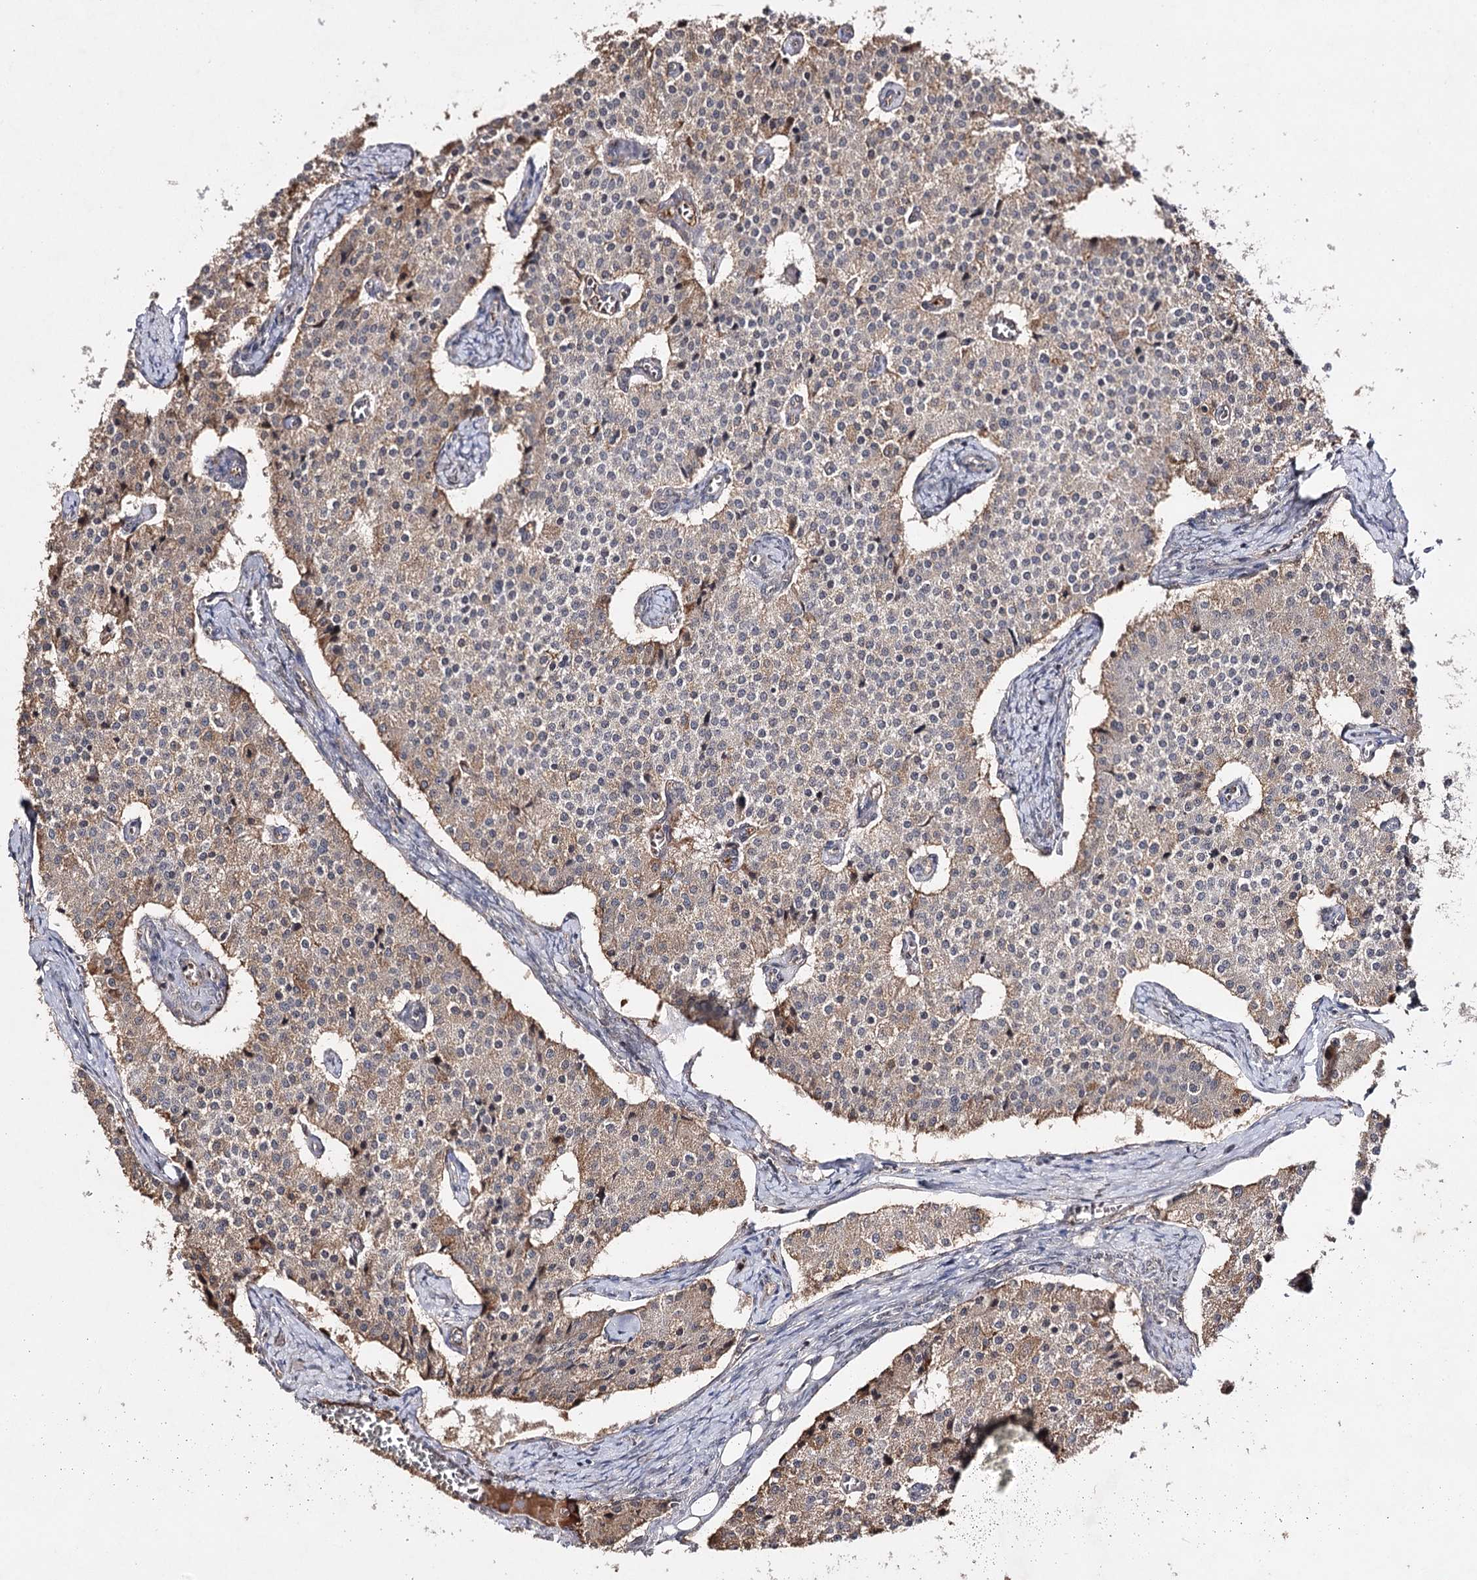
{"staining": {"intensity": "weak", "quantity": "25%-75%", "location": "cytoplasmic/membranous"}, "tissue": "carcinoid", "cell_type": "Tumor cells", "image_type": "cancer", "snomed": [{"axis": "morphology", "description": "Carcinoid, malignant, NOS"}, {"axis": "topography", "description": "Colon"}], "caption": "A micrograph of human malignant carcinoid stained for a protein displays weak cytoplasmic/membranous brown staining in tumor cells.", "gene": "SYNGR3", "patient": {"sex": "female", "age": 52}}